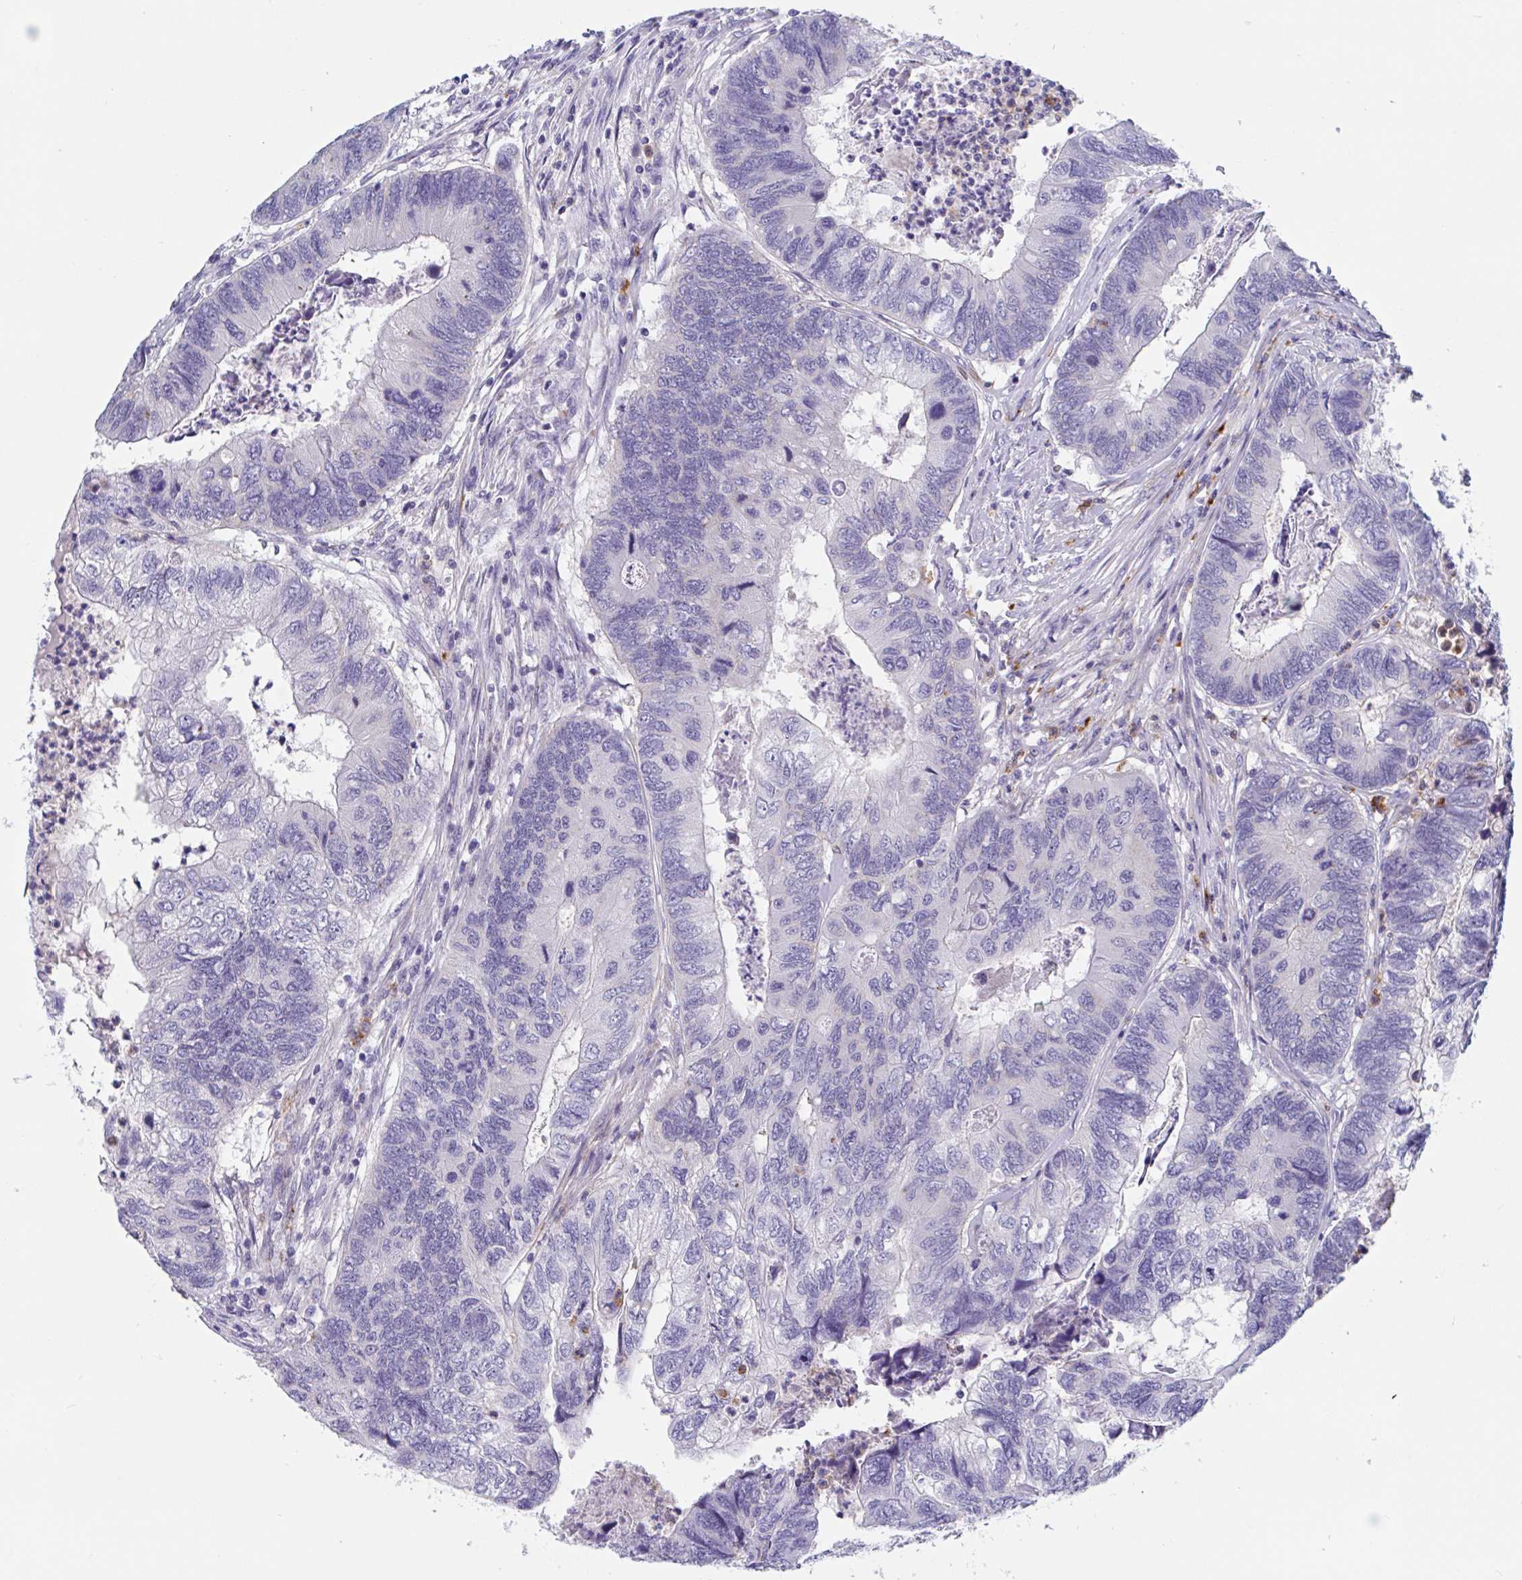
{"staining": {"intensity": "negative", "quantity": "none", "location": "none"}, "tissue": "colorectal cancer", "cell_type": "Tumor cells", "image_type": "cancer", "snomed": [{"axis": "morphology", "description": "Adenocarcinoma, NOS"}, {"axis": "topography", "description": "Colon"}], "caption": "Tumor cells are negative for protein expression in human adenocarcinoma (colorectal). (Immunohistochemistry (ihc), brightfield microscopy, high magnification).", "gene": "ZNHIT2", "patient": {"sex": "female", "age": 67}}